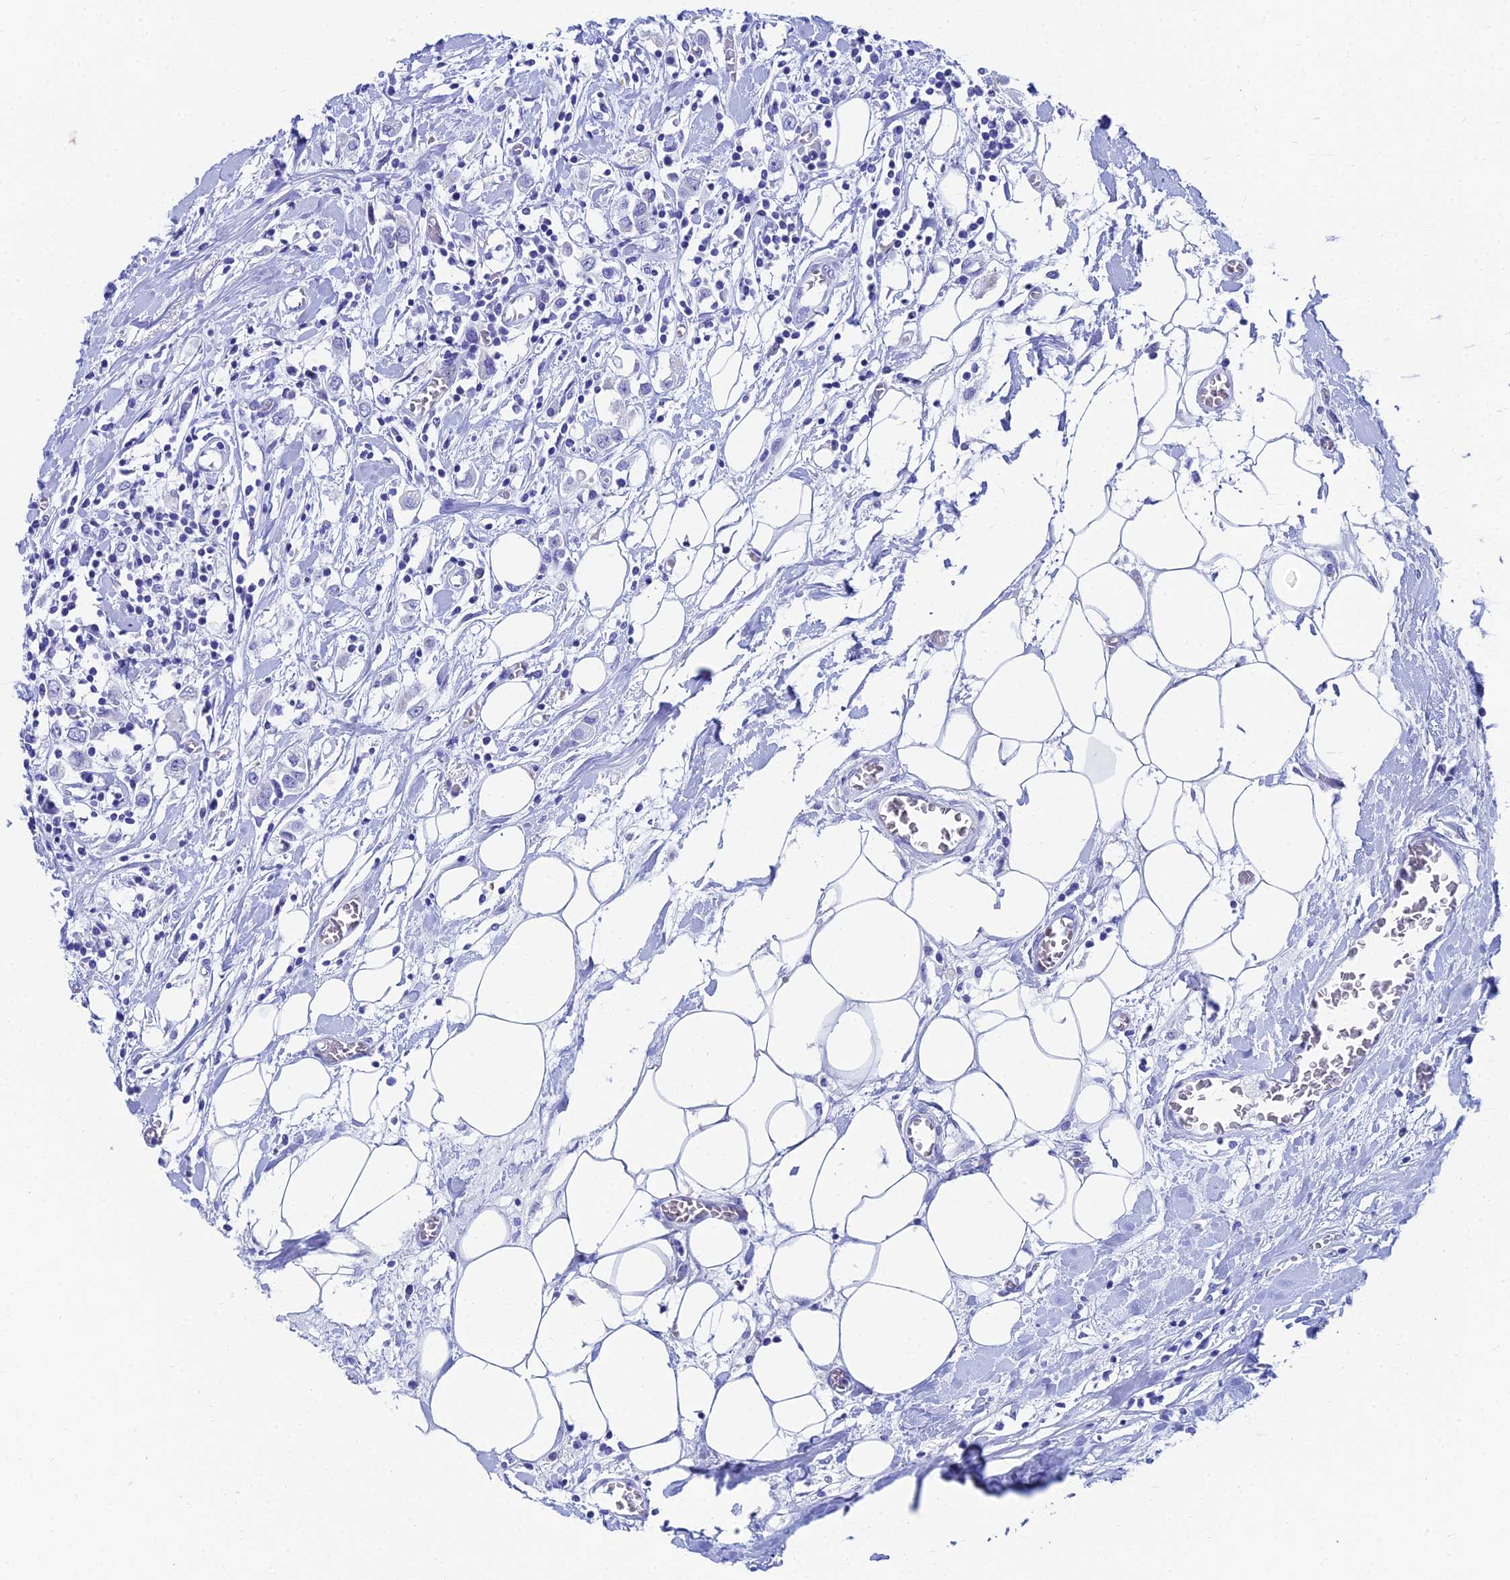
{"staining": {"intensity": "negative", "quantity": "none", "location": "none"}, "tissue": "breast cancer", "cell_type": "Tumor cells", "image_type": "cancer", "snomed": [{"axis": "morphology", "description": "Duct carcinoma"}, {"axis": "topography", "description": "Breast"}], "caption": "Immunohistochemical staining of human breast invasive ductal carcinoma shows no significant expression in tumor cells.", "gene": "HSPA1L", "patient": {"sex": "female", "age": 61}}